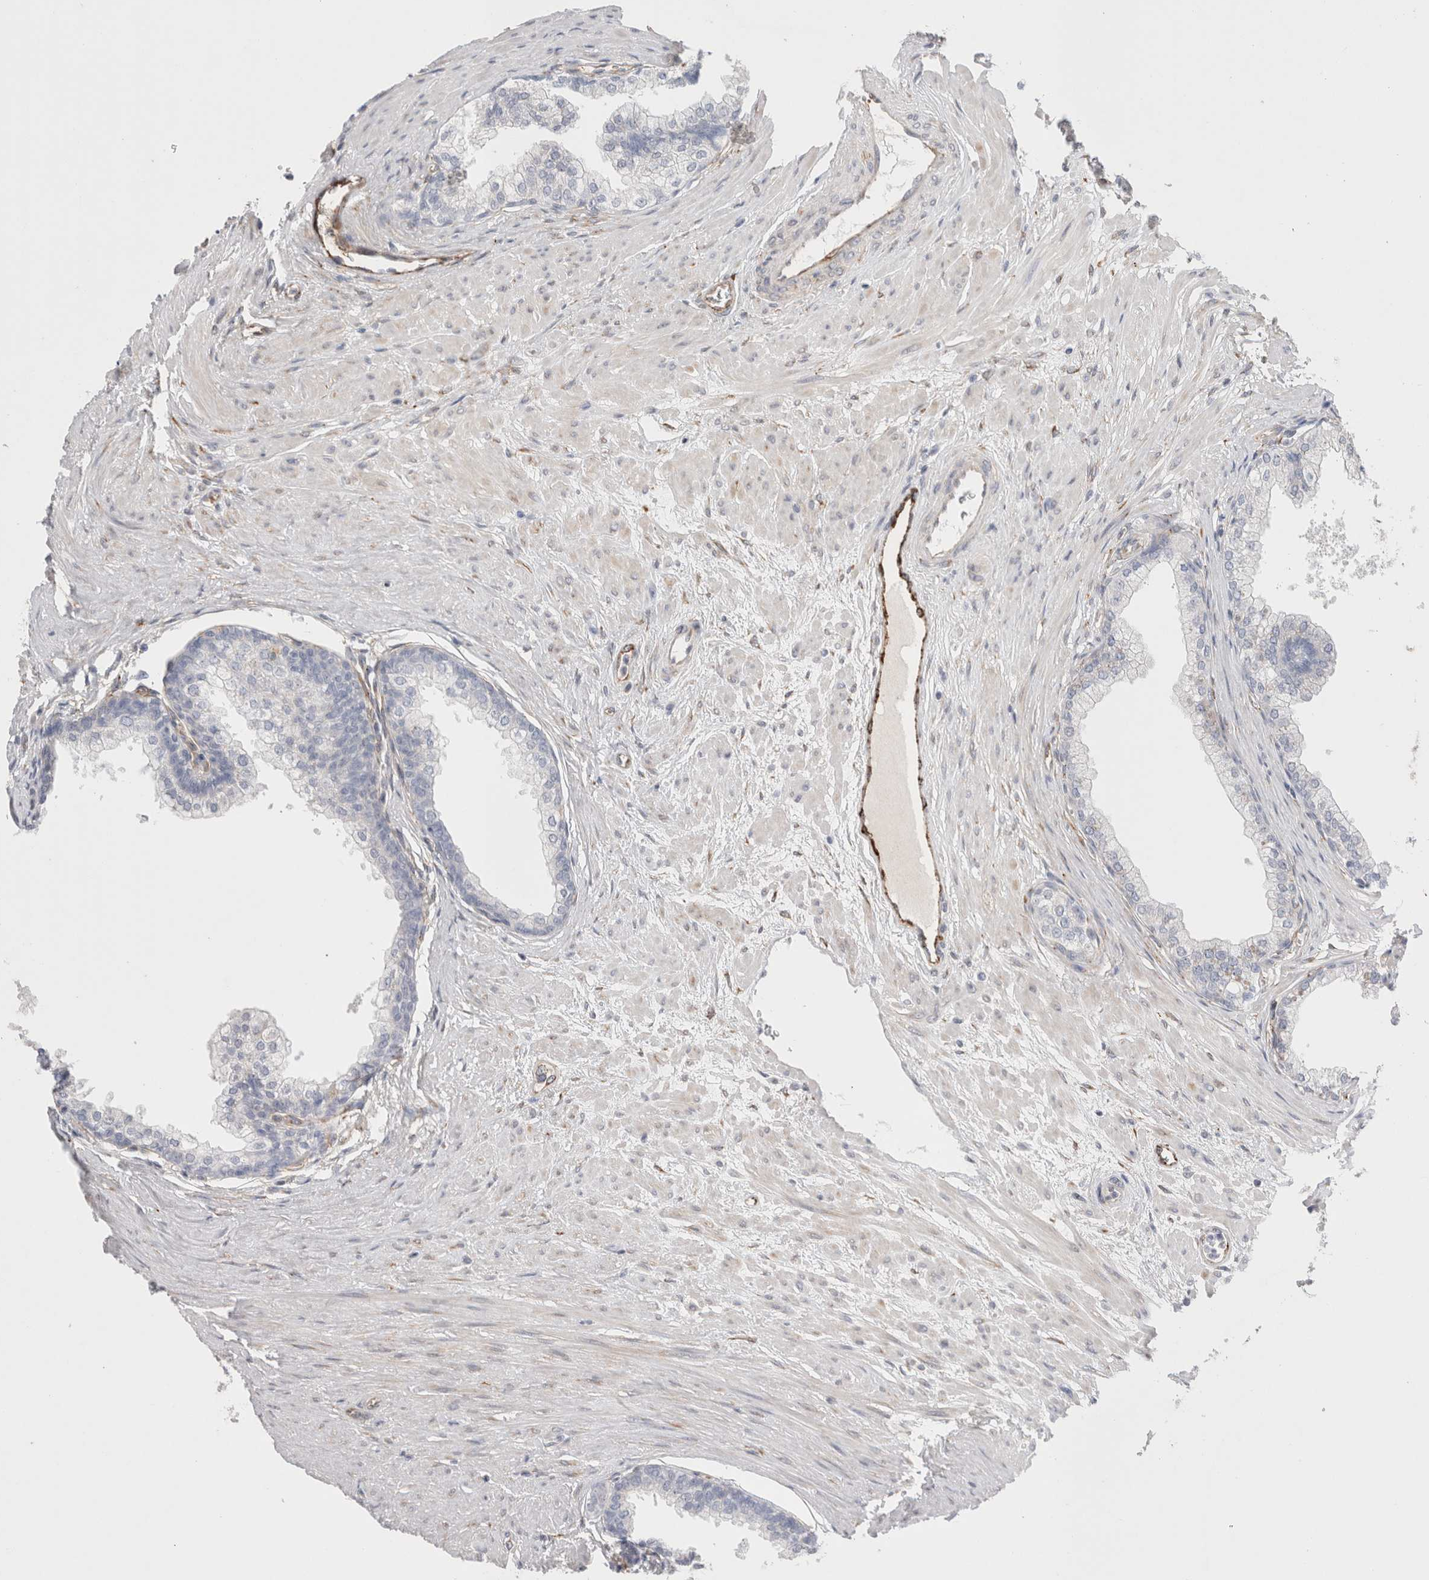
{"staining": {"intensity": "negative", "quantity": "none", "location": "none"}, "tissue": "prostate", "cell_type": "Glandular cells", "image_type": "normal", "snomed": [{"axis": "morphology", "description": "Normal tissue, NOS"}, {"axis": "morphology", "description": "Urothelial carcinoma, Low grade"}, {"axis": "topography", "description": "Urinary bladder"}, {"axis": "topography", "description": "Prostate"}], "caption": "The histopathology image exhibits no staining of glandular cells in normal prostate.", "gene": "CNPY4", "patient": {"sex": "male", "age": 60}}